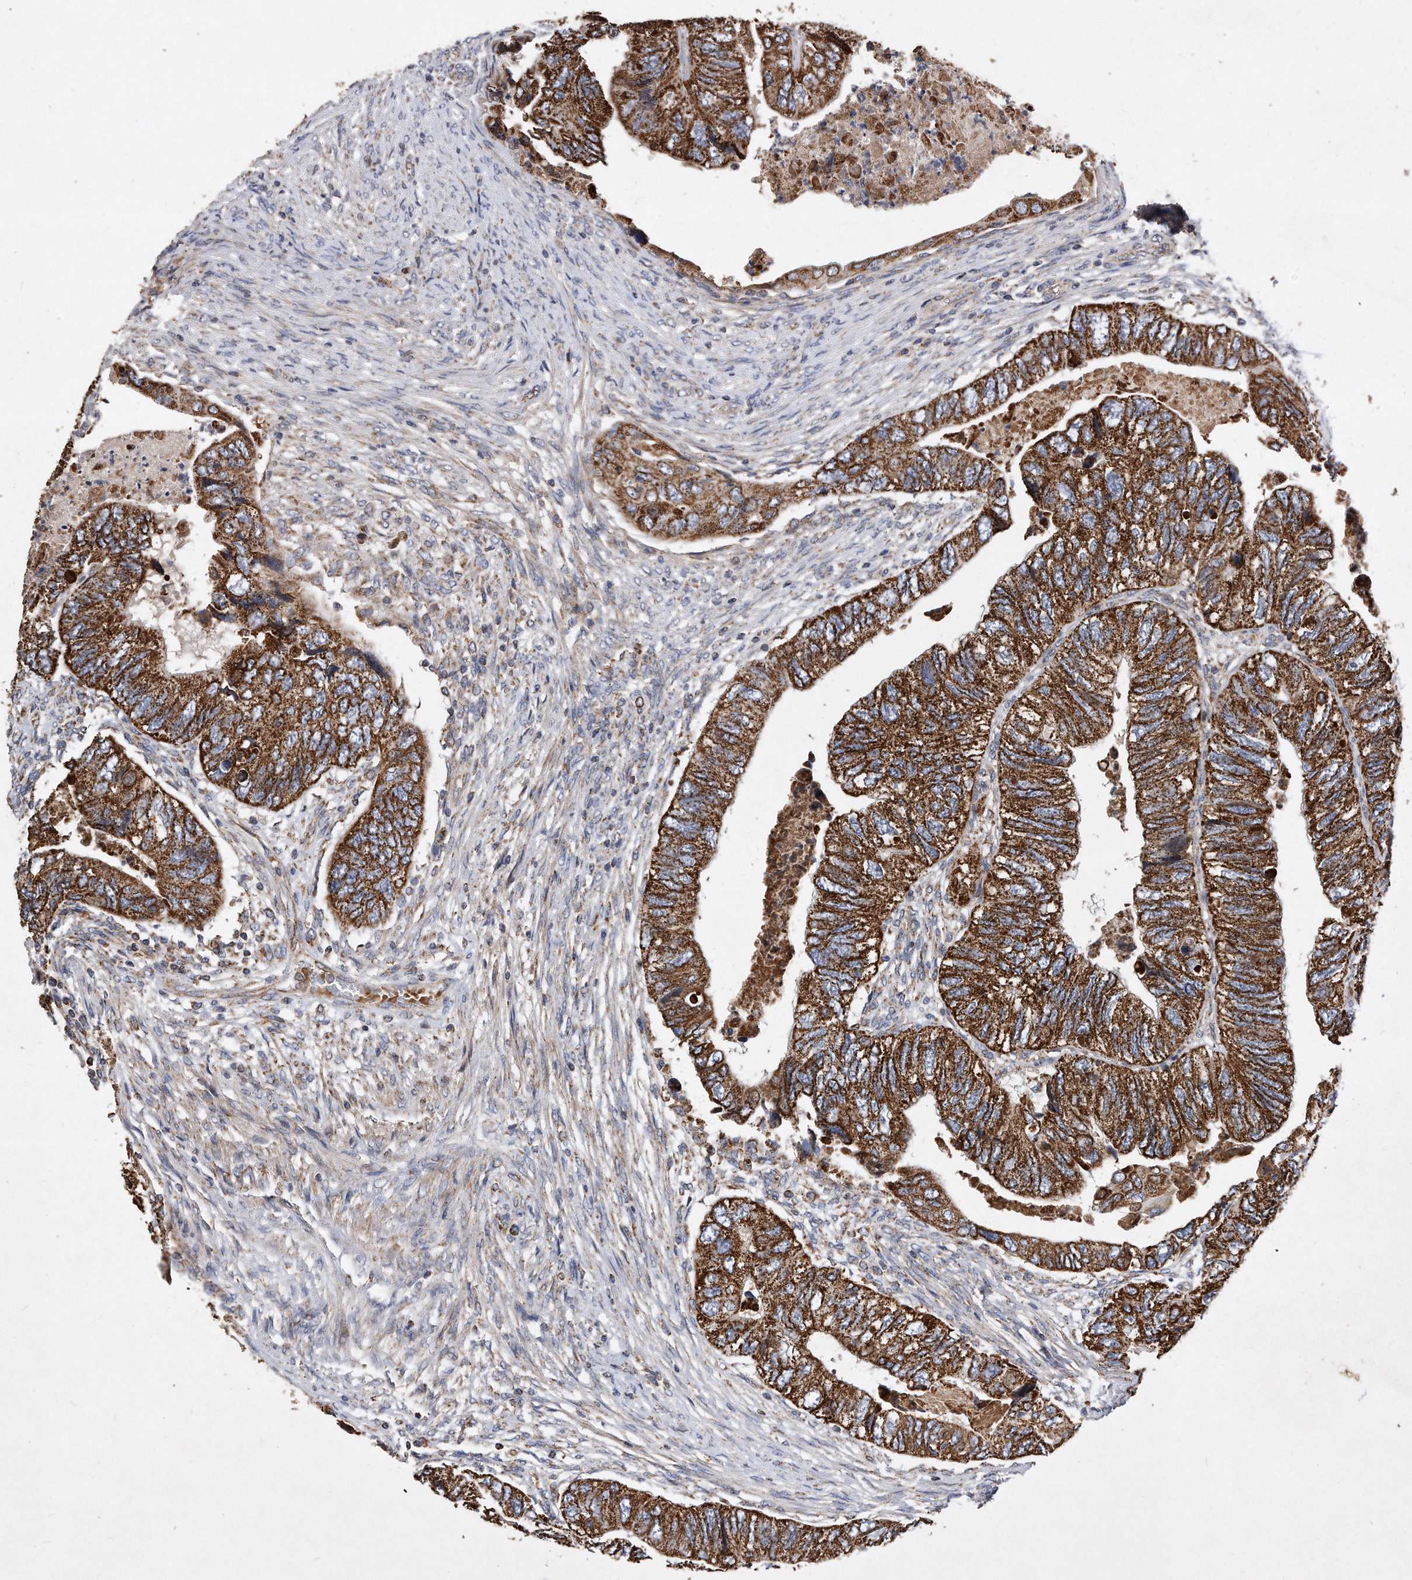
{"staining": {"intensity": "strong", "quantity": ">75%", "location": "cytoplasmic/membranous"}, "tissue": "colorectal cancer", "cell_type": "Tumor cells", "image_type": "cancer", "snomed": [{"axis": "morphology", "description": "Adenocarcinoma, NOS"}, {"axis": "topography", "description": "Rectum"}], "caption": "Colorectal cancer stained for a protein (brown) demonstrates strong cytoplasmic/membranous positive positivity in about >75% of tumor cells.", "gene": "PPP5C", "patient": {"sex": "male", "age": 63}}